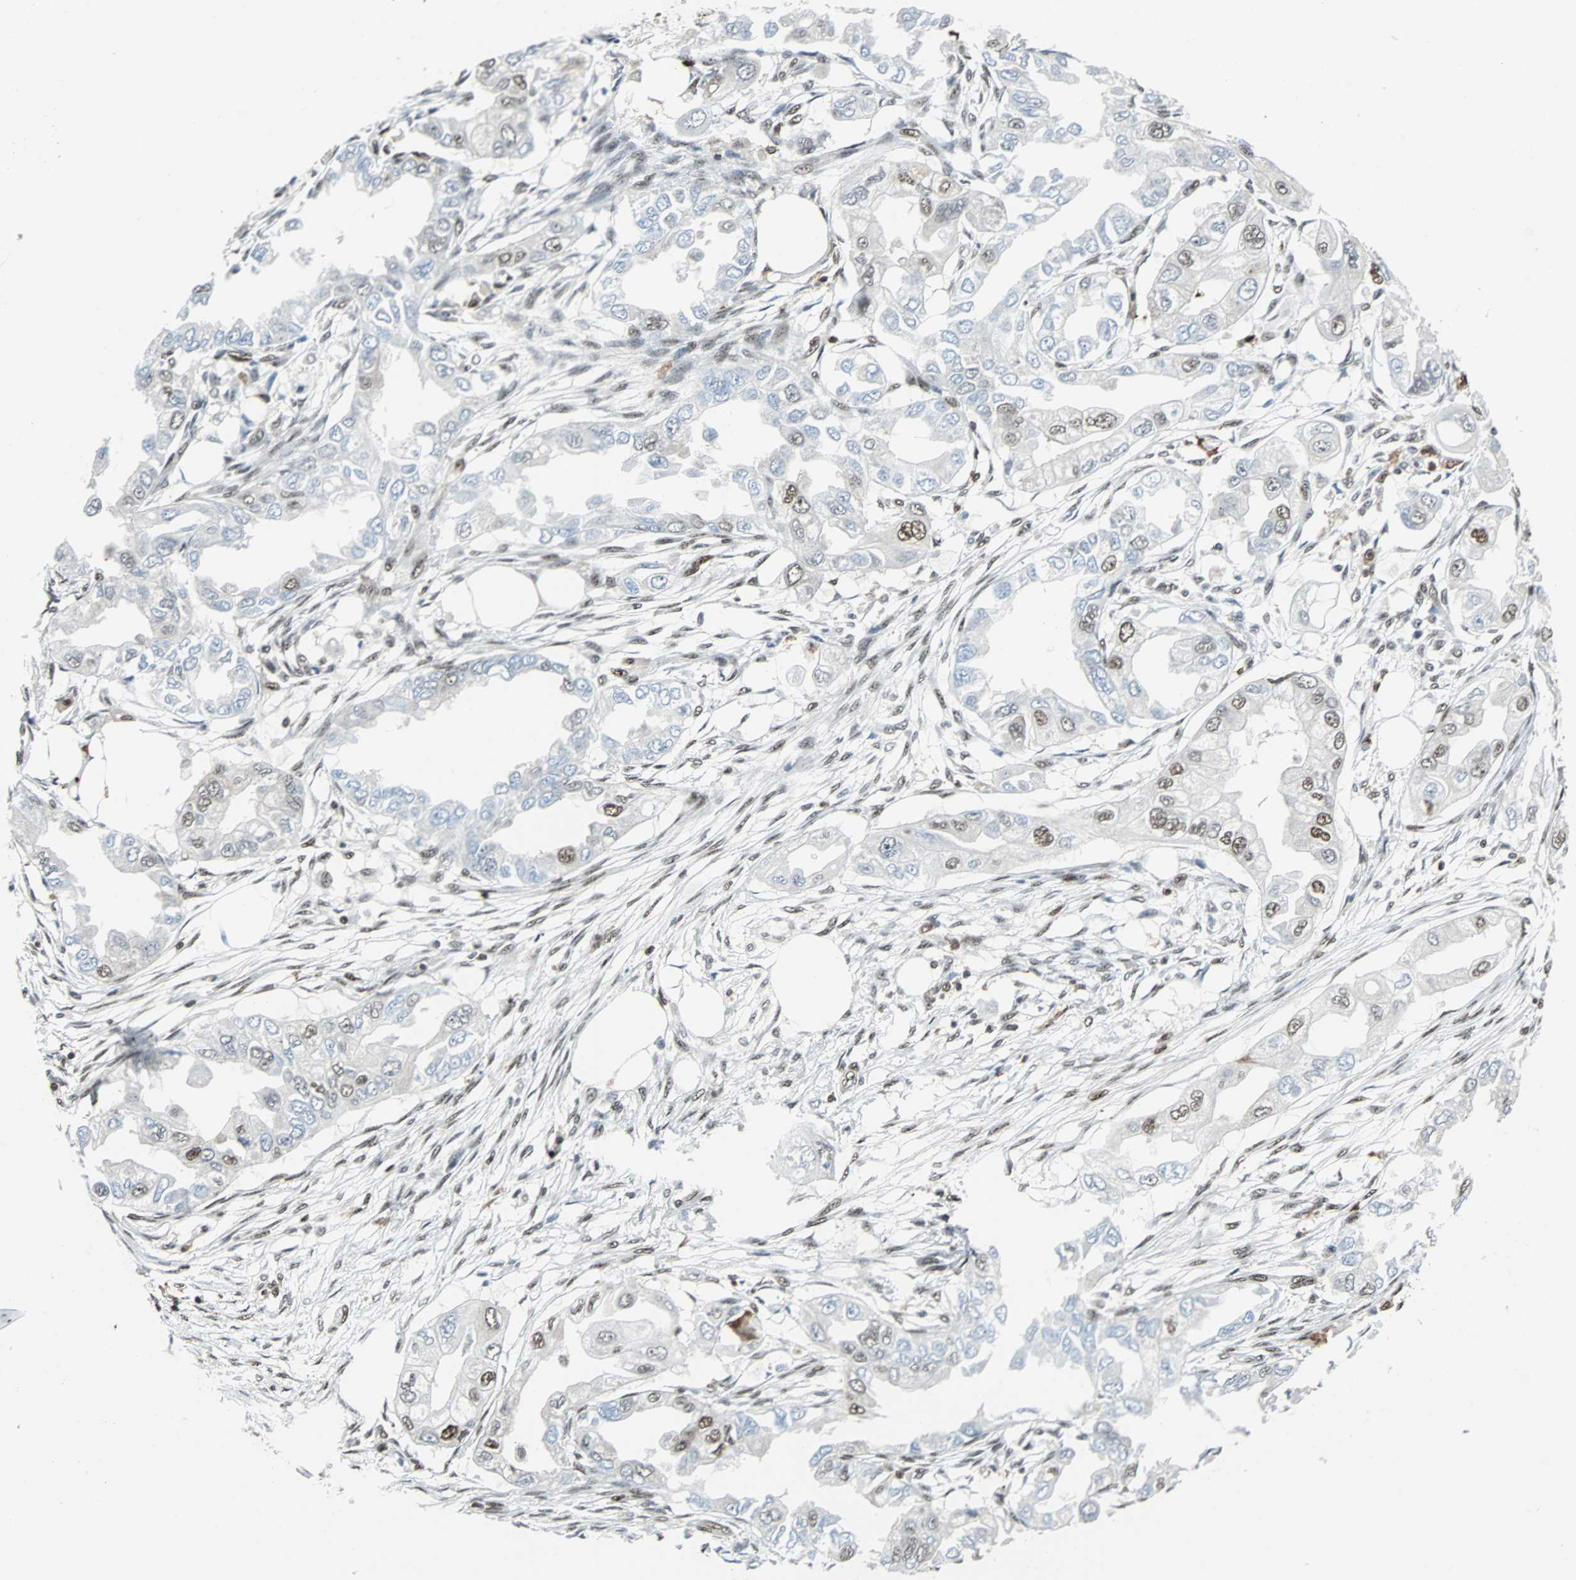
{"staining": {"intensity": "moderate", "quantity": "<25%", "location": "nuclear"}, "tissue": "endometrial cancer", "cell_type": "Tumor cells", "image_type": "cancer", "snomed": [{"axis": "morphology", "description": "Adenocarcinoma, NOS"}, {"axis": "topography", "description": "Endometrium"}], "caption": "Endometrial cancer tissue shows moderate nuclear expression in about <25% of tumor cells The staining was performed using DAB (3,3'-diaminobenzidine), with brown indicating positive protein expression. Nuclei are stained blue with hematoxylin.", "gene": "XRCC4", "patient": {"sex": "female", "age": 67}}